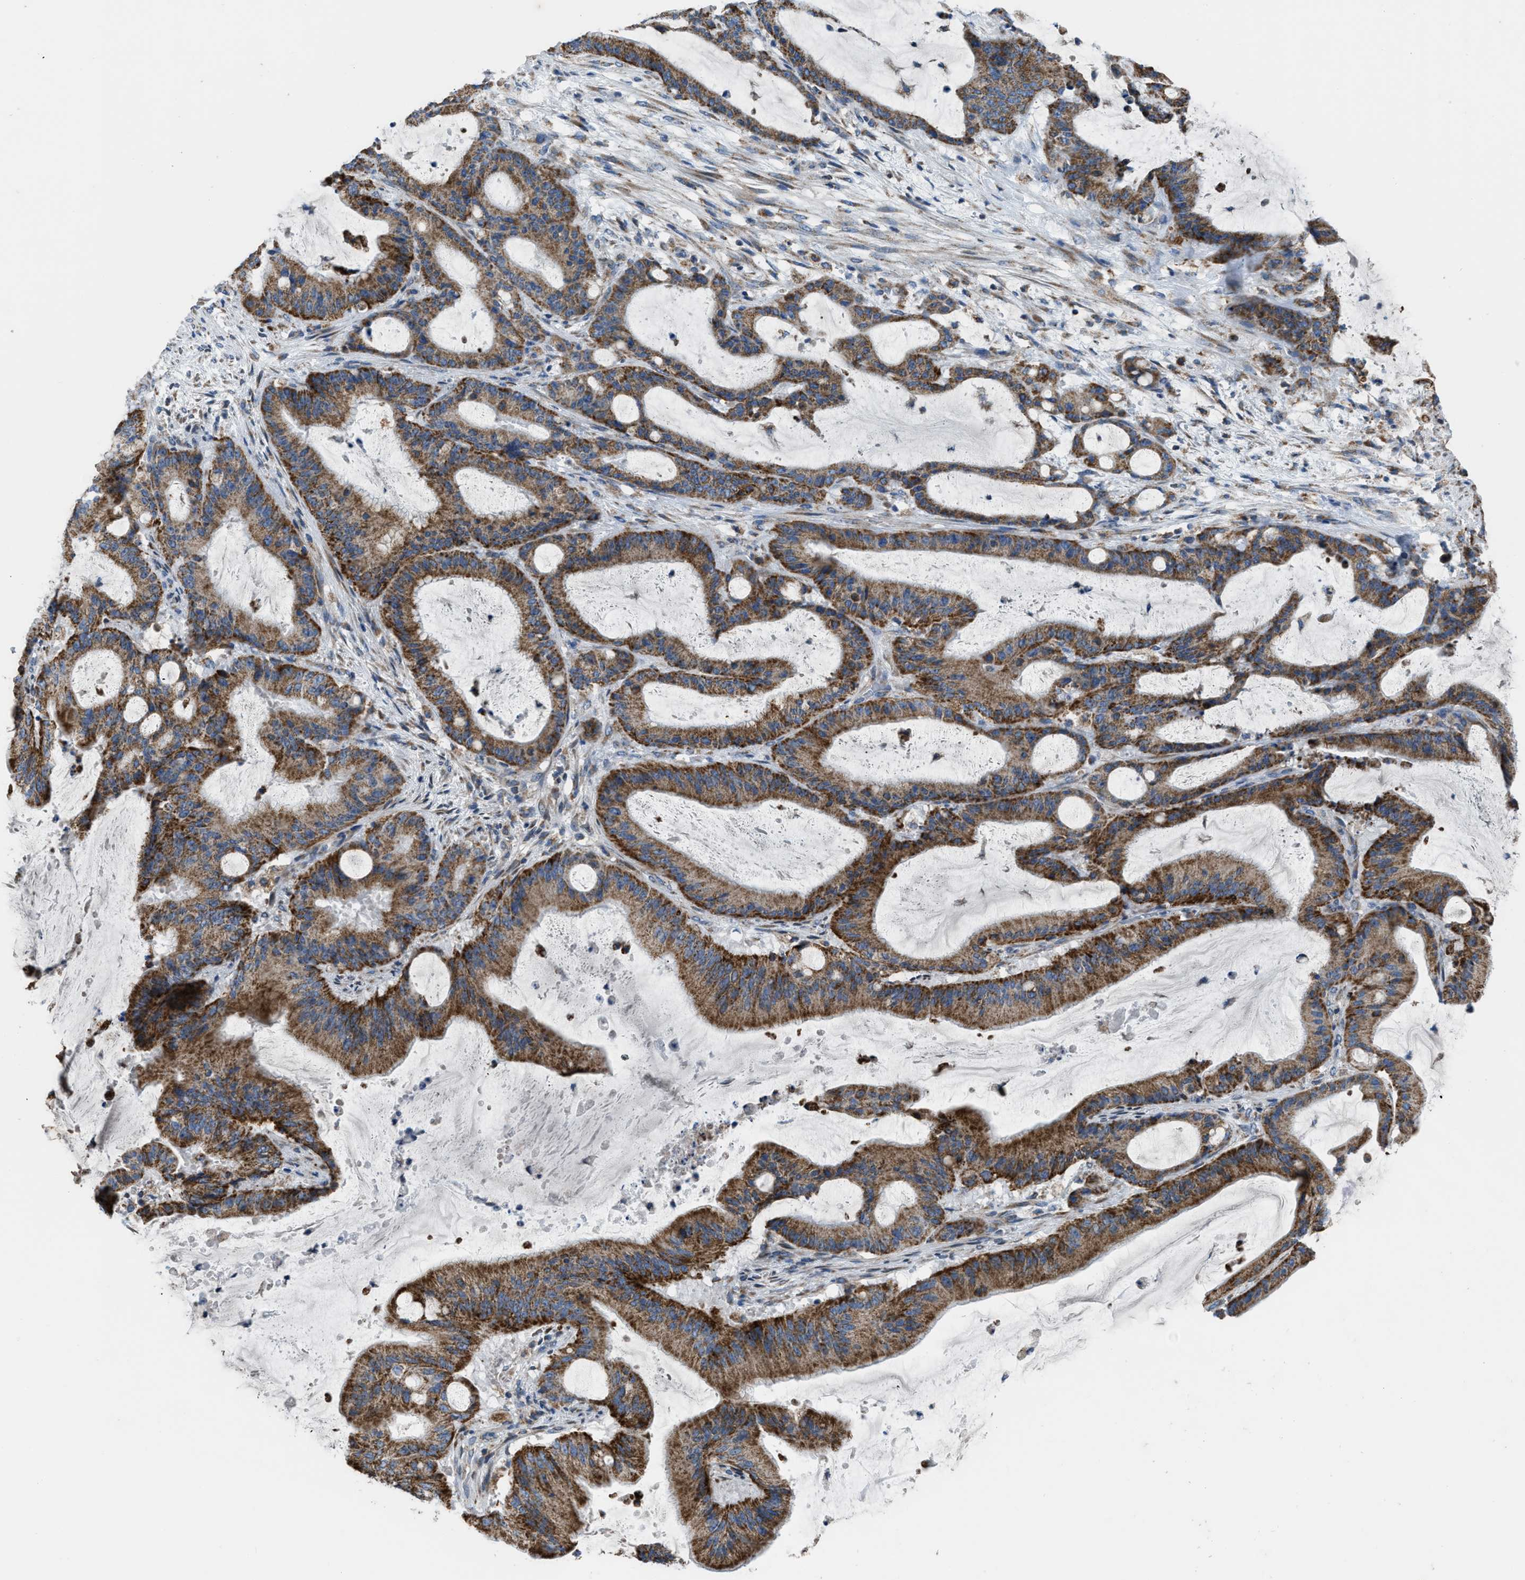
{"staining": {"intensity": "strong", "quantity": ">75%", "location": "cytoplasmic/membranous"}, "tissue": "liver cancer", "cell_type": "Tumor cells", "image_type": "cancer", "snomed": [{"axis": "morphology", "description": "Normal tissue, NOS"}, {"axis": "morphology", "description": "Cholangiocarcinoma"}, {"axis": "topography", "description": "Liver"}, {"axis": "topography", "description": "Peripheral nerve tissue"}], "caption": "Liver cancer tissue reveals strong cytoplasmic/membranous positivity in about >75% of tumor cells (Brightfield microscopy of DAB IHC at high magnification).", "gene": "ETFB", "patient": {"sex": "female", "age": 73}}